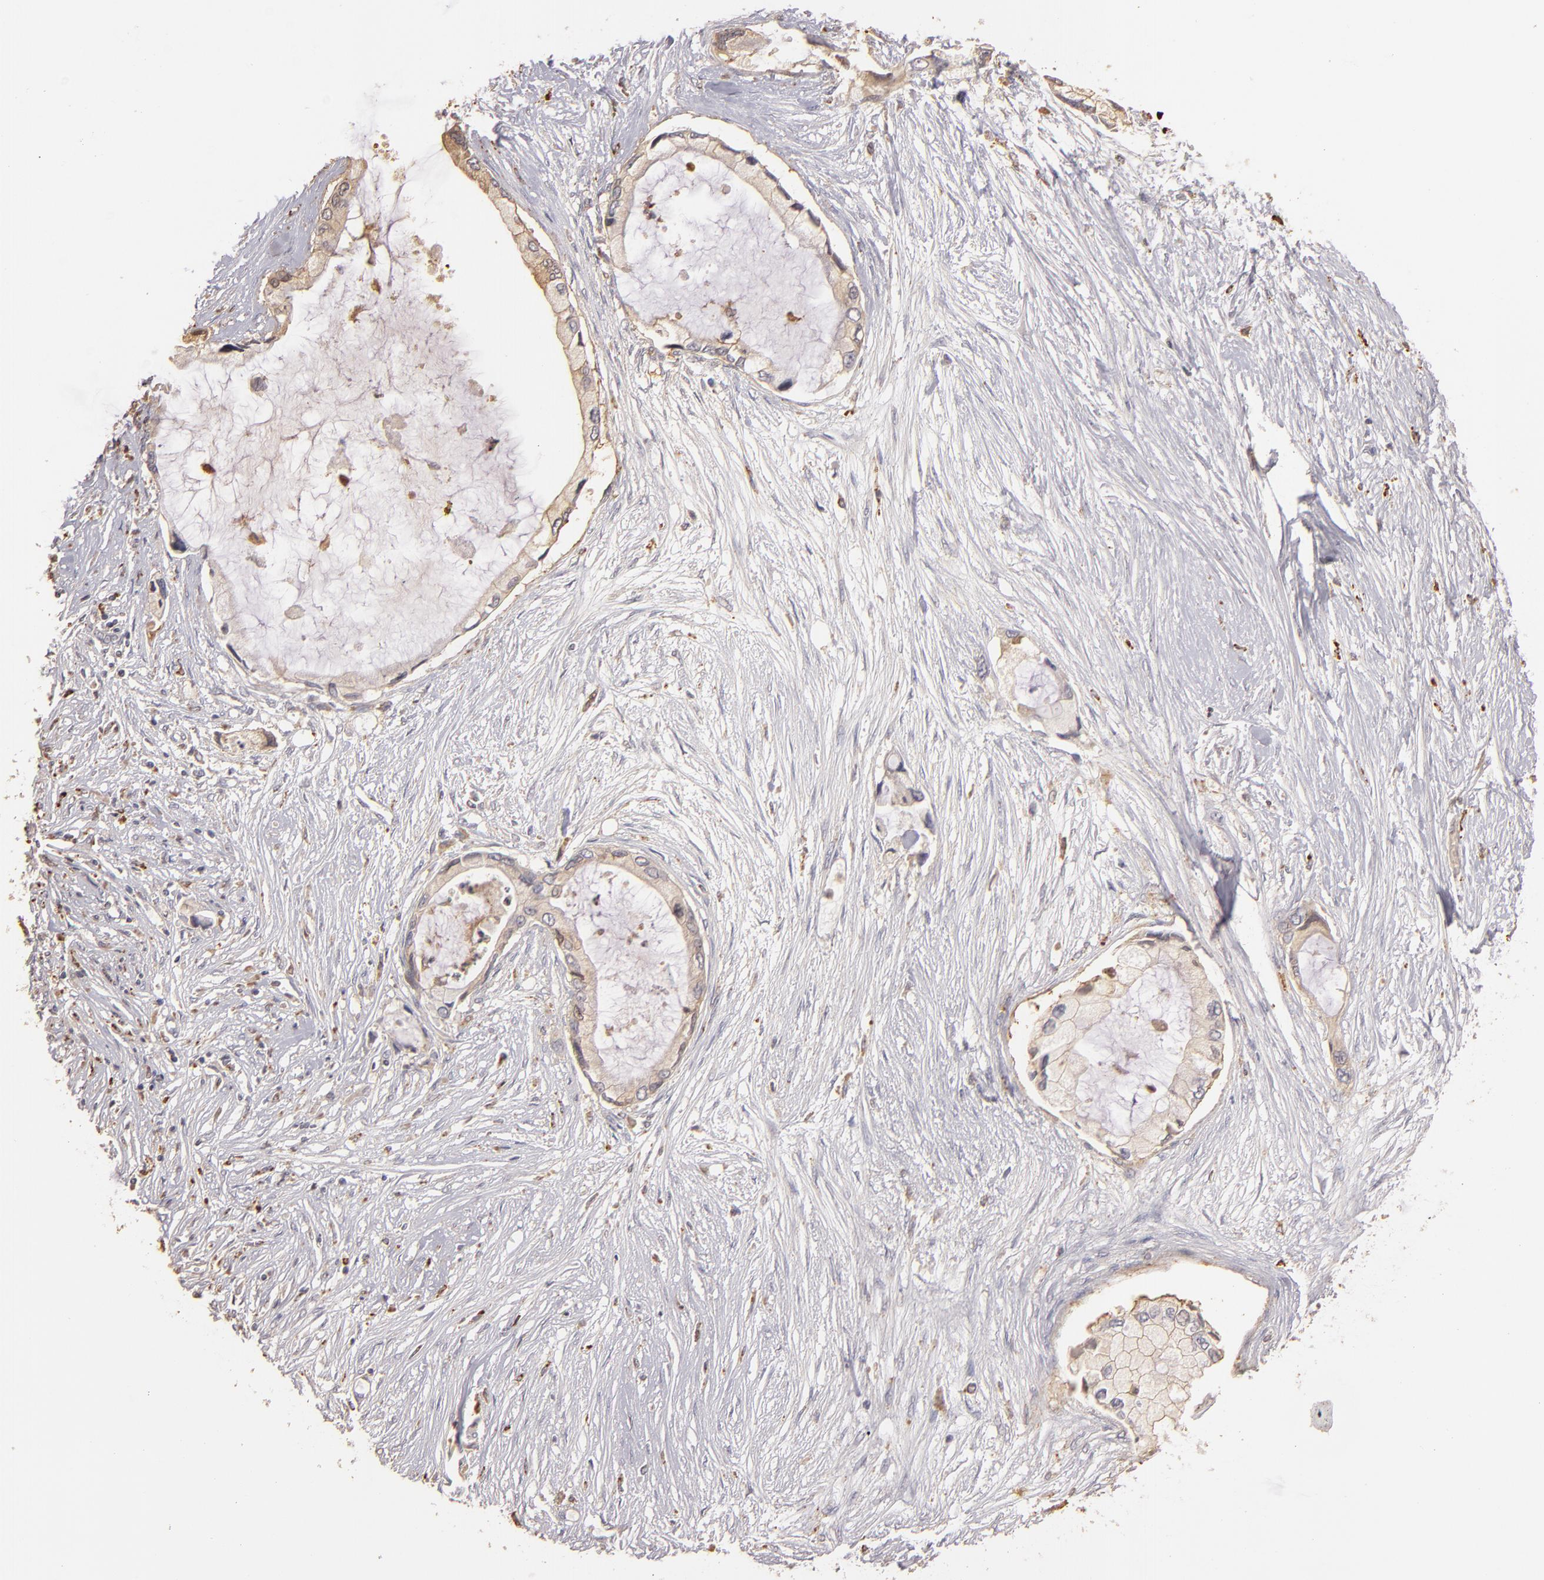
{"staining": {"intensity": "weak", "quantity": ">75%", "location": "cytoplasmic/membranous"}, "tissue": "pancreatic cancer", "cell_type": "Tumor cells", "image_type": "cancer", "snomed": [{"axis": "morphology", "description": "Adenocarcinoma, NOS"}, {"axis": "topography", "description": "Pancreas"}], "caption": "Protein staining of adenocarcinoma (pancreatic) tissue demonstrates weak cytoplasmic/membranous positivity in about >75% of tumor cells. The staining was performed using DAB (3,3'-diaminobenzidine) to visualize the protein expression in brown, while the nuclei were stained in blue with hematoxylin (Magnification: 20x).", "gene": "TRAF1", "patient": {"sex": "female", "age": 59}}